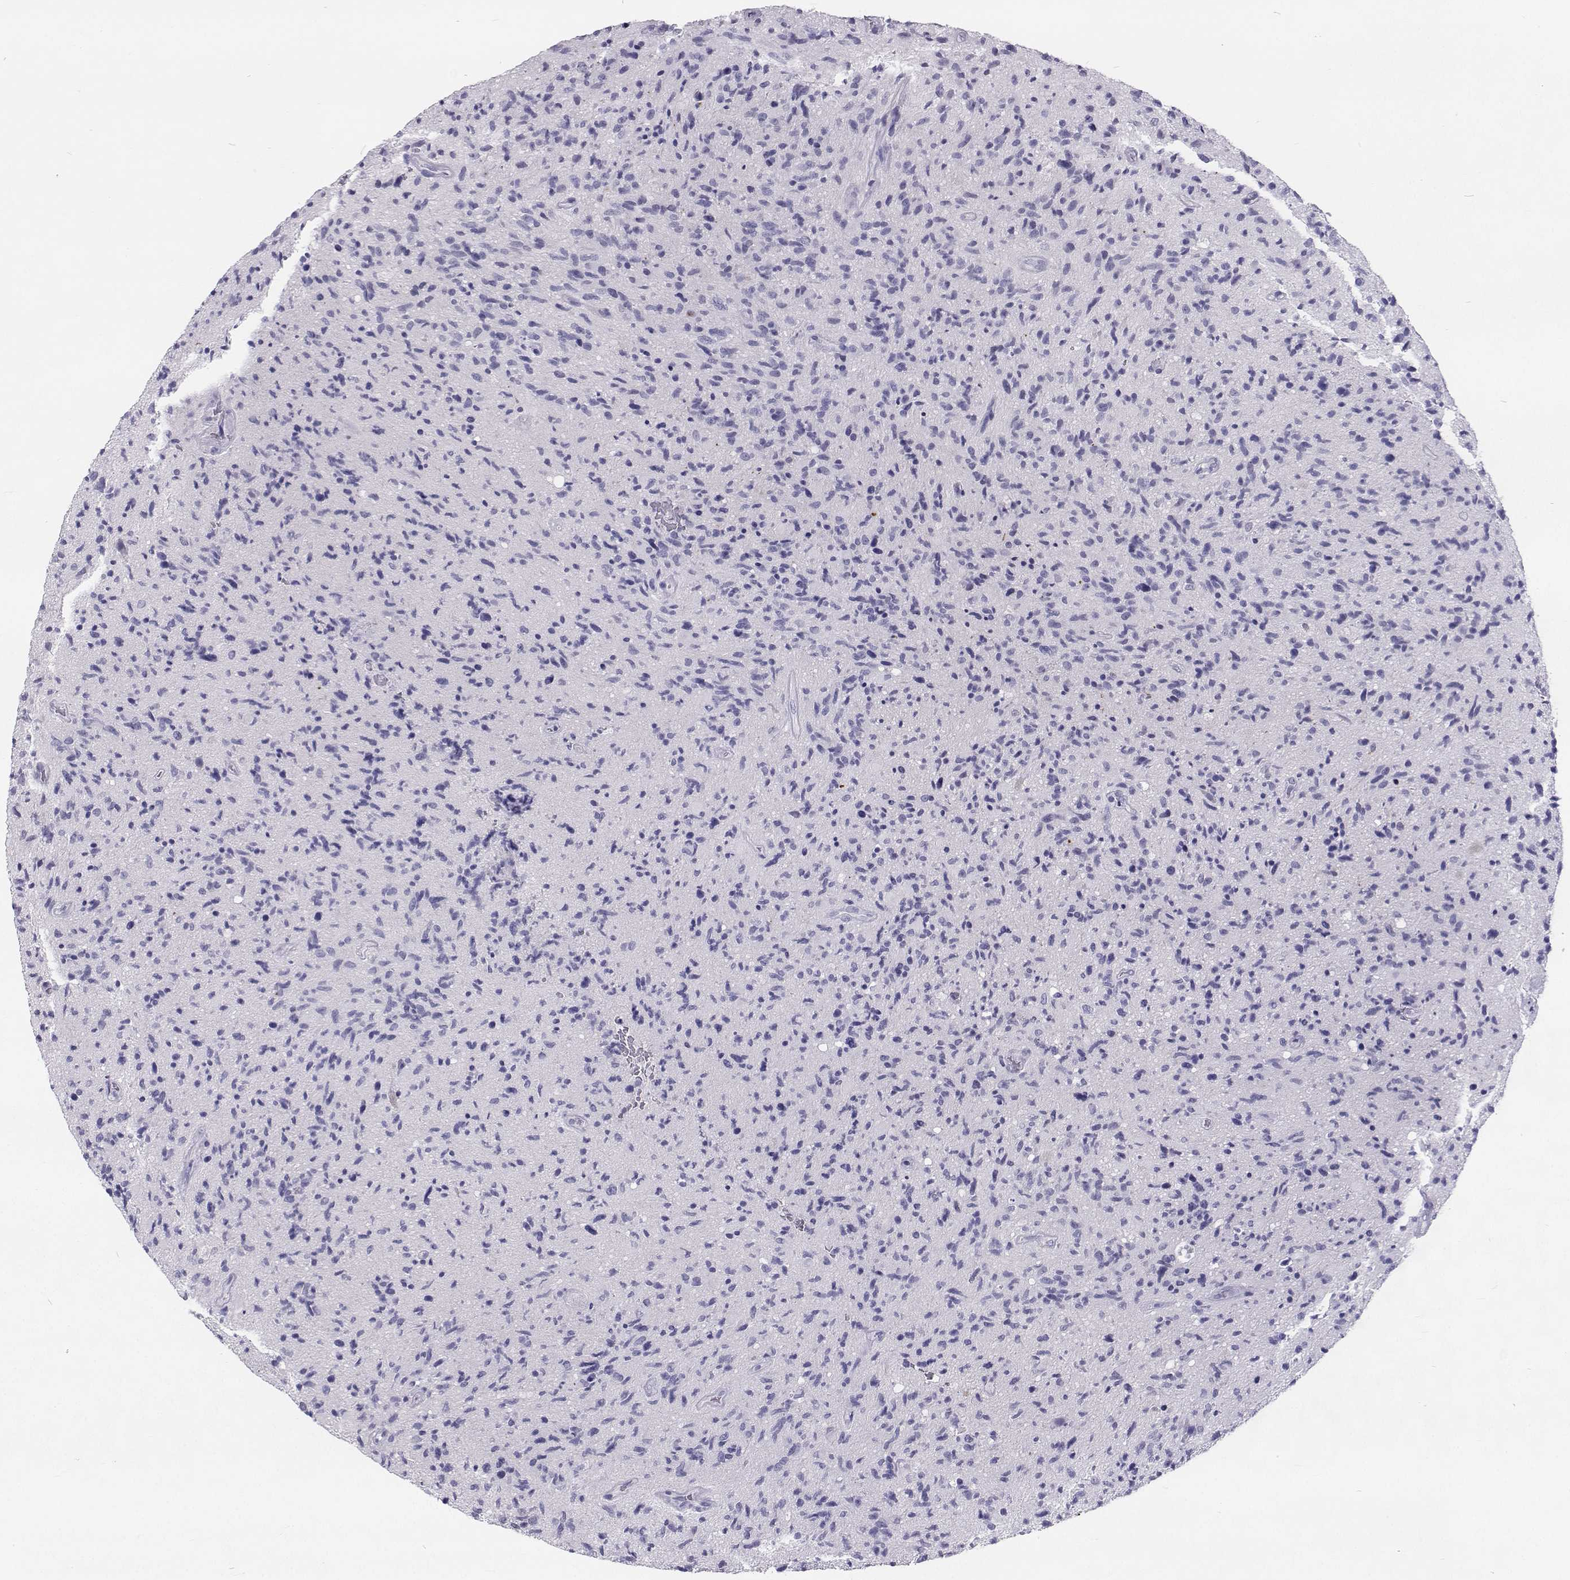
{"staining": {"intensity": "negative", "quantity": "none", "location": "none"}, "tissue": "glioma", "cell_type": "Tumor cells", "image_type": "cancer", "snomed": [{"axis": "morphology", "description": "Glioma, malignant, High grade"}, {"axis": "topography", "description": "Brain"}], "caption": "Immunohistochemistry (IHC) of human high-grade glioma (malignant) displays no expression in tumor cells.", "gene": "GALM", "patient": {"sex": "male", "age": 54}}